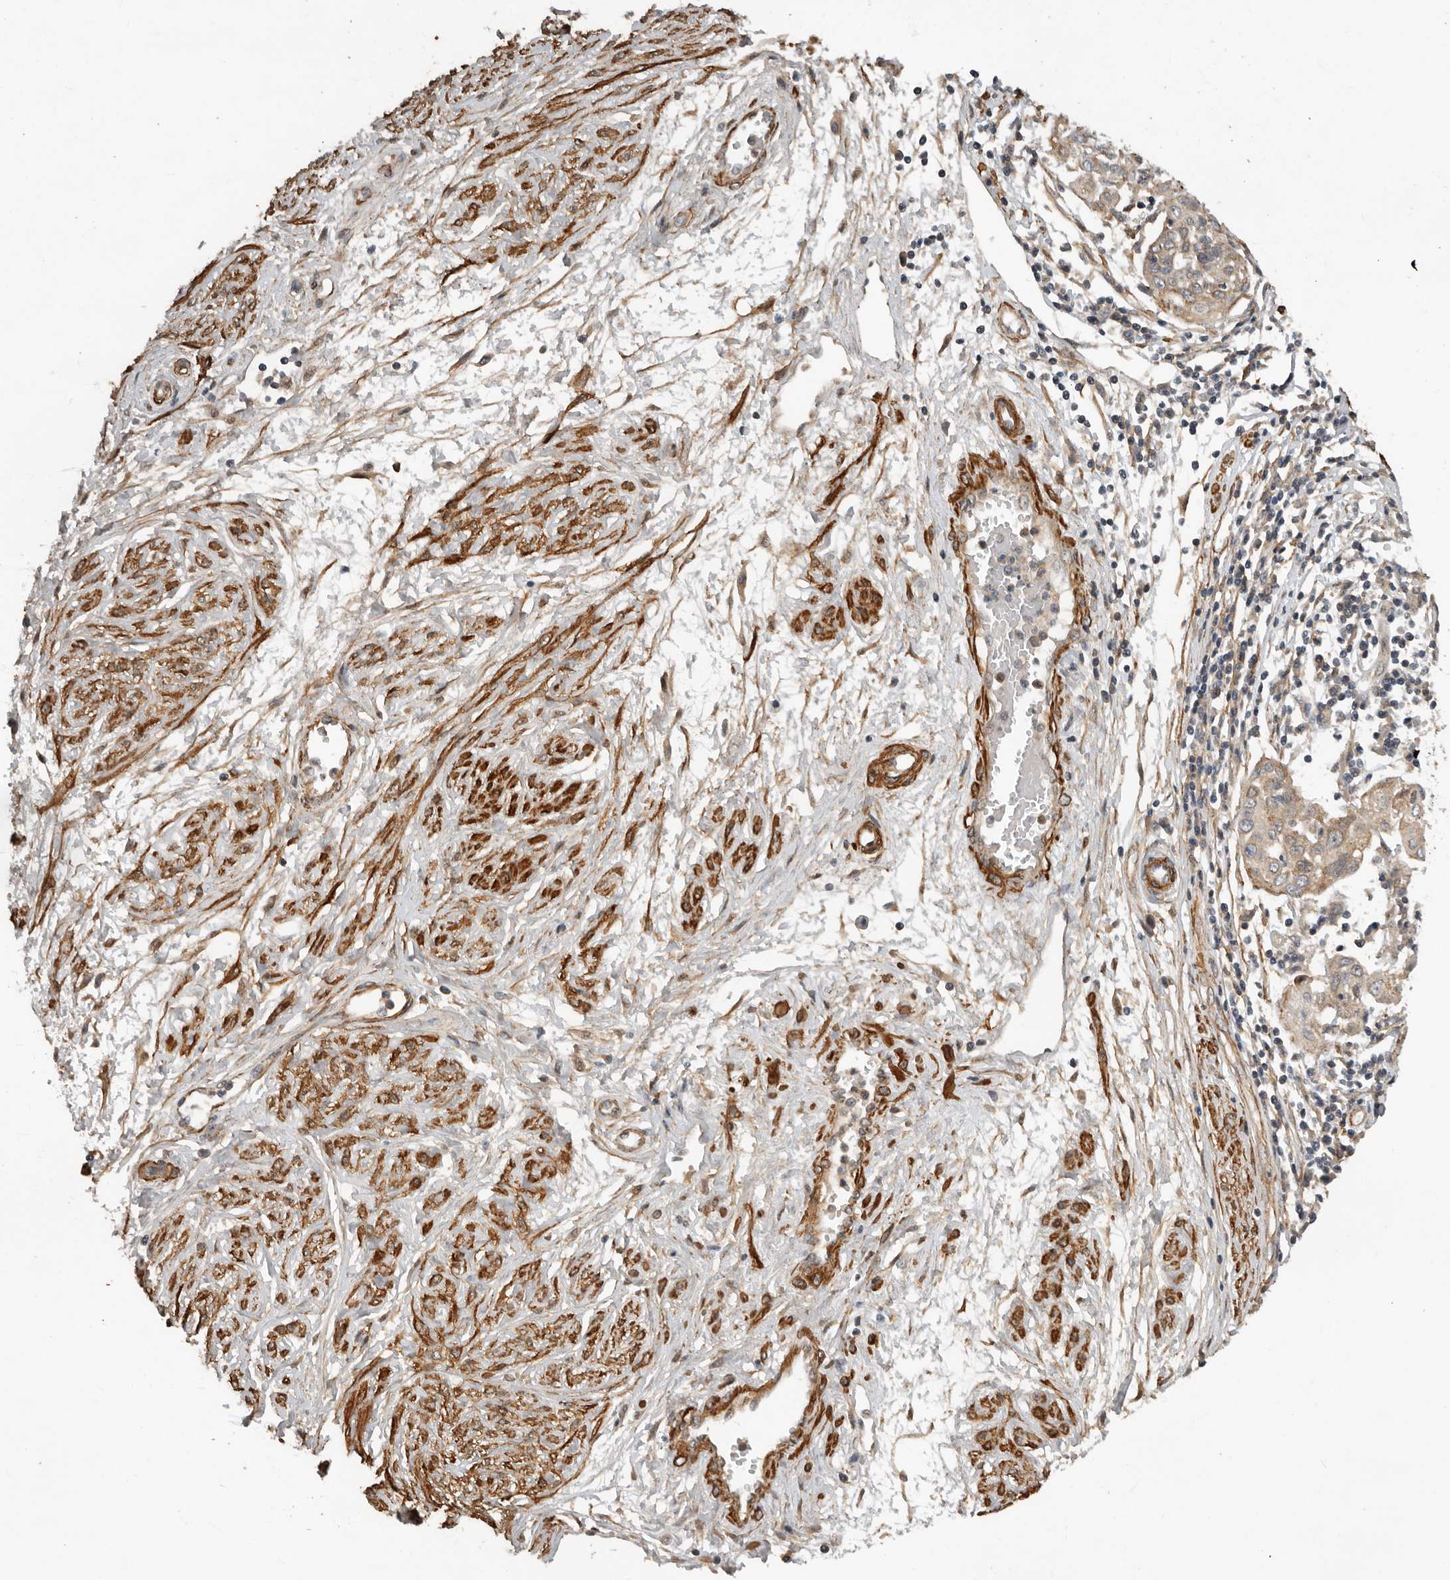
{"staining": {"intensity": "weak", "quantity": ">75%", "location": "cytoplasmic/membranous"}, "tissue": "cervical cancer", "cell_type": "Tumor cells", "image_type": "cancer", "snomed": [{"axis": "morphology", "description": "Squamous cell carcinoma, NOS"}, {"axis": "topography", "description": "Cervix"}], "caption": "The image exhibits a brown stain indicating the presence of a protein in the cytoplasmic/membranous of tumor cells in cervical cancer (squamous cell carcinoma). (DAB = brown stain, brightfield microscopy at high magnification).", "gene": "RNF157", "patient": {"sex": "female", "age": 34}}